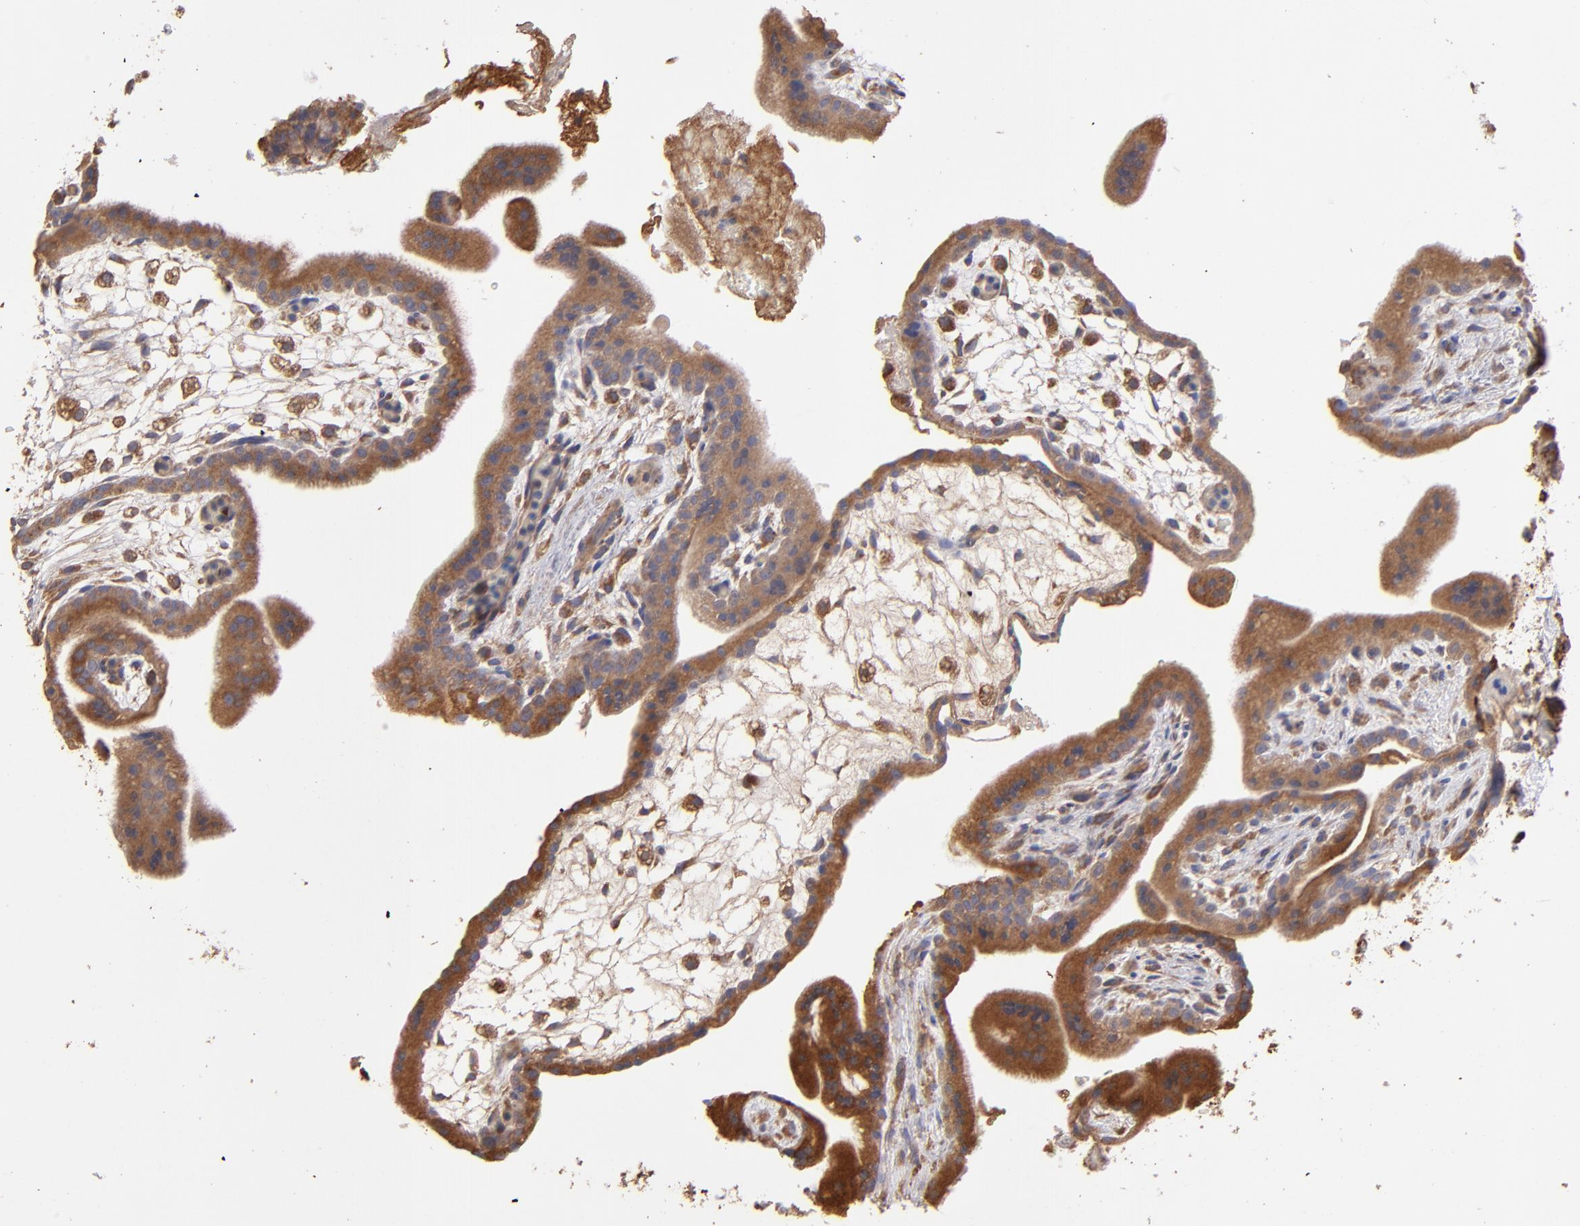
{"staining": {"intensity": "moderate", "quantity": ">75%", "location": "cytoplasmic/membranous"}, "tissue": "placenta", "cell_type": "Trophoblastic cells", "image_type": "normal", "snomed": [{"axis": "morphology", "description": "Normal tissue, NOS"}, {"axis": "topography", "description": "Placenta"}], "caption": "The image shows staining of unremarkable placenta, revealing moderate cytoplasmic/membranous protein expression (brown color) within trophoblastic cells. The staining was performed using DAB (3,3'-diaminobenzidine), with brown indicating positive protein expression. Nuclei are stained blue with hematoxylin.", "gene": "NFKBIE", "patient": {"sex": "female", "age": 35}}